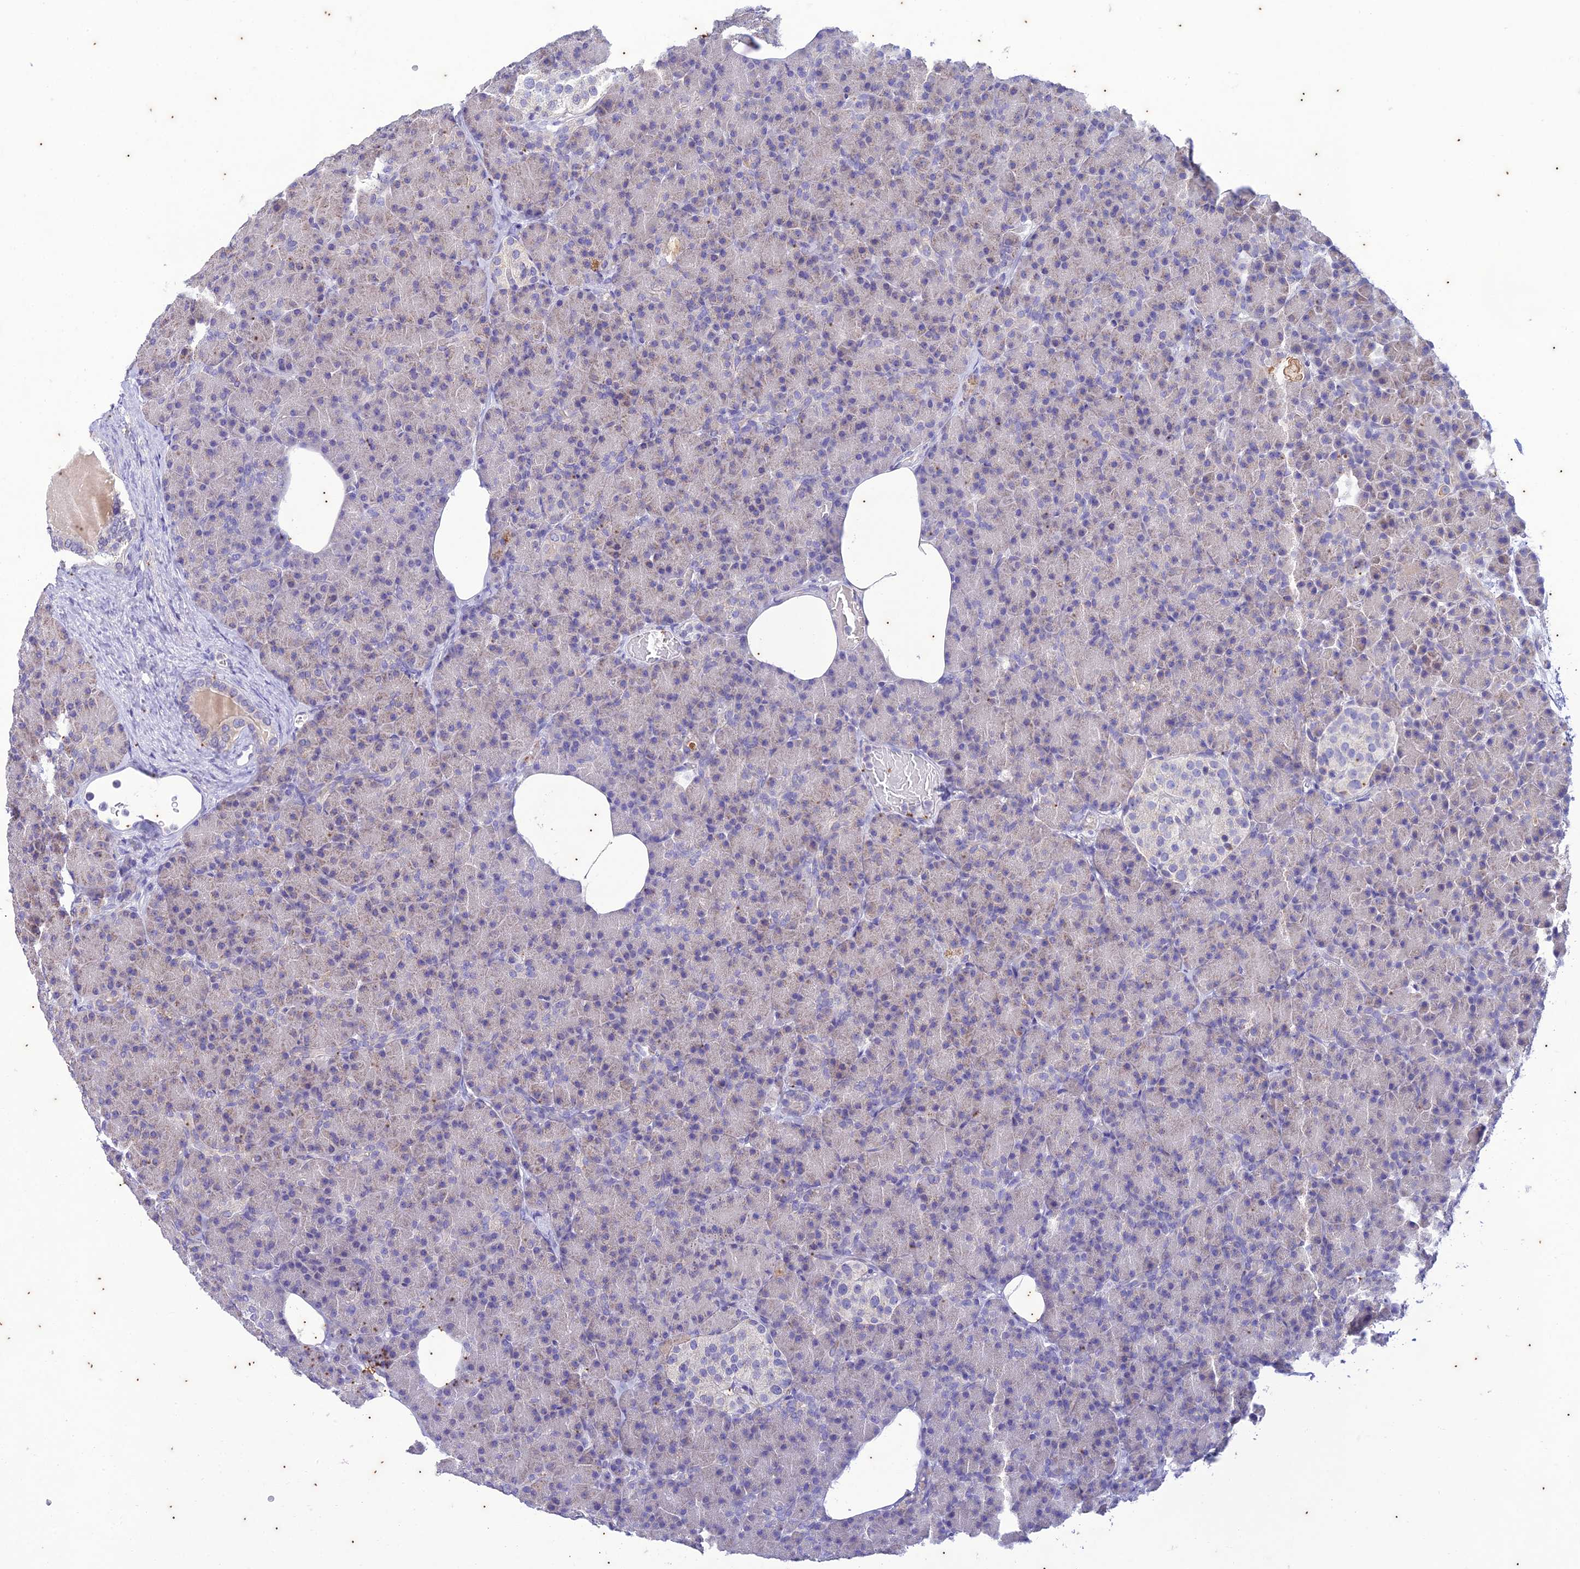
{"staining": {"intensity": "weak", "quantity": "<25%", "location": "cytoplasmic/membranous"}, "tissue": "pancreas", "cell_type": "Exocrine glandular cells", "image_type": "normal", "snomed": [{"axis": "morphology", "description": "Normal tissue, NOS"}, {"axis": "topography", "description": "Pancreas"}], "caption": "Exocrine glandular cells show no significant positivity in unremarkable pancreas. (Brightfield microscopy of DAB immunohistochemistry at high magnification).", "gene": "TMEM40", "patient": {"sex": "female", "age": 43}}